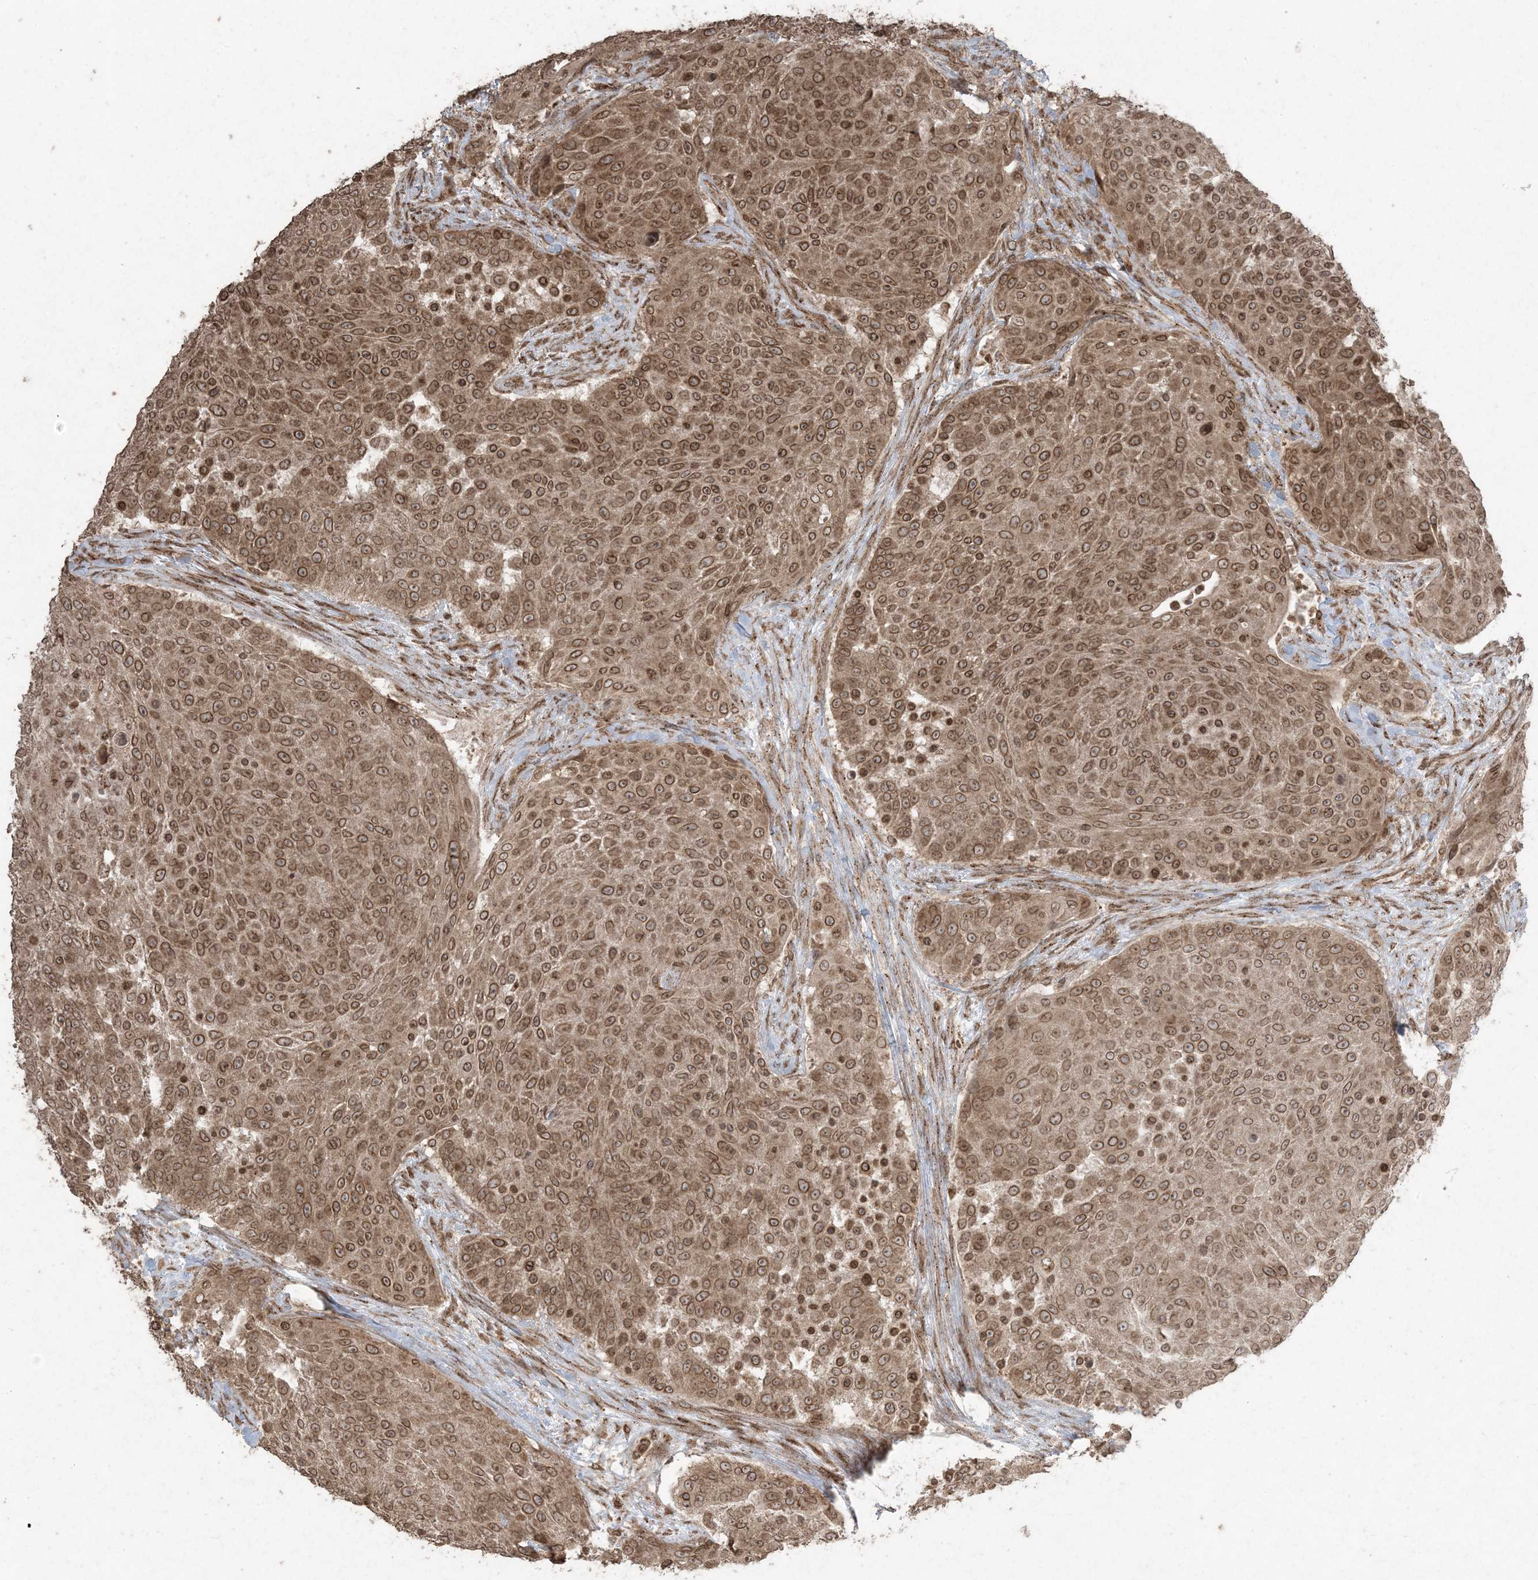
{"staining": {"intensity": "moderate", "quantity": ">75%", "location": "cytoplasmic/membranous,nuclear"}, "tissue": "urothelial cancer", "cell_type": "Tumor cells", "image_type": "cancer", "snomed": [{"axis": "morphology", "description": "Urothelial carcinoma, High grade"}, {"axis": "topography", "description": "Urinary bladder"}], "caption": "Immunohistochemistry histopathology image of human high-grade urothelial carcinoma stained for a protein (brown), which displays medium levels of moderate cytoplasmic/membranous and nuclear positivity in about >75% of tumor cells.", "gene": "DDX19B", "patient": {"sex": "female", "age": 63}}